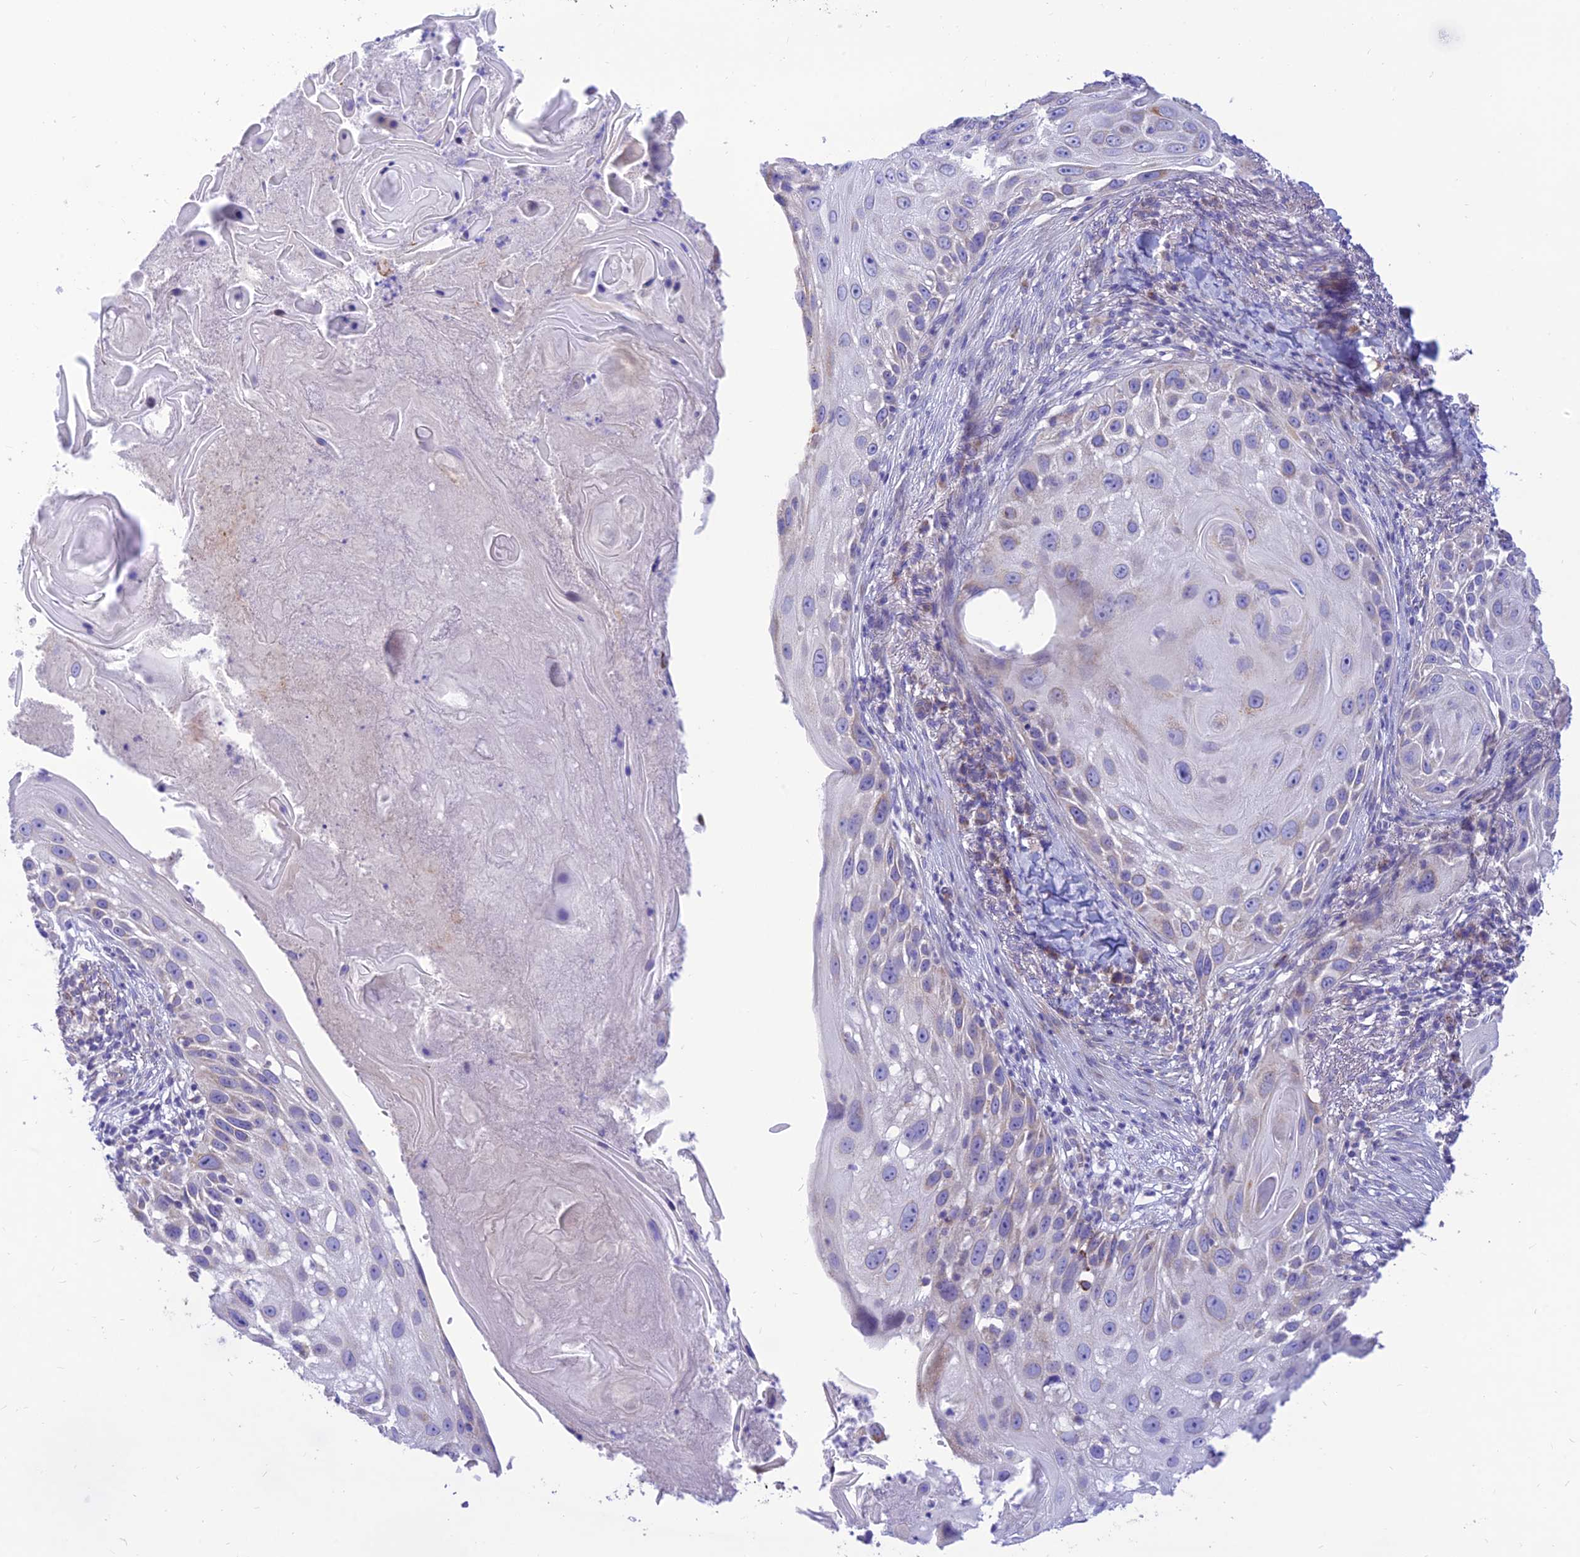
{"staining": {"intensity": "negative", "quantity": "none", "location": "none"}, "tissue": "skin cancer", "cell_type": "Tumor cells", "image_type": "cancer", "snomed": [{"axis": "morphology", "description": "Squamous cell carcinoma, NOS"}, {"axis": "topography", "description": "Skin"}], "caption": "Tumor cells are negative for brown protein staining in squamous cell carcinoma (skin).", "gene": "FAM186B", "patient": {"sex": "female", "age": 44}}